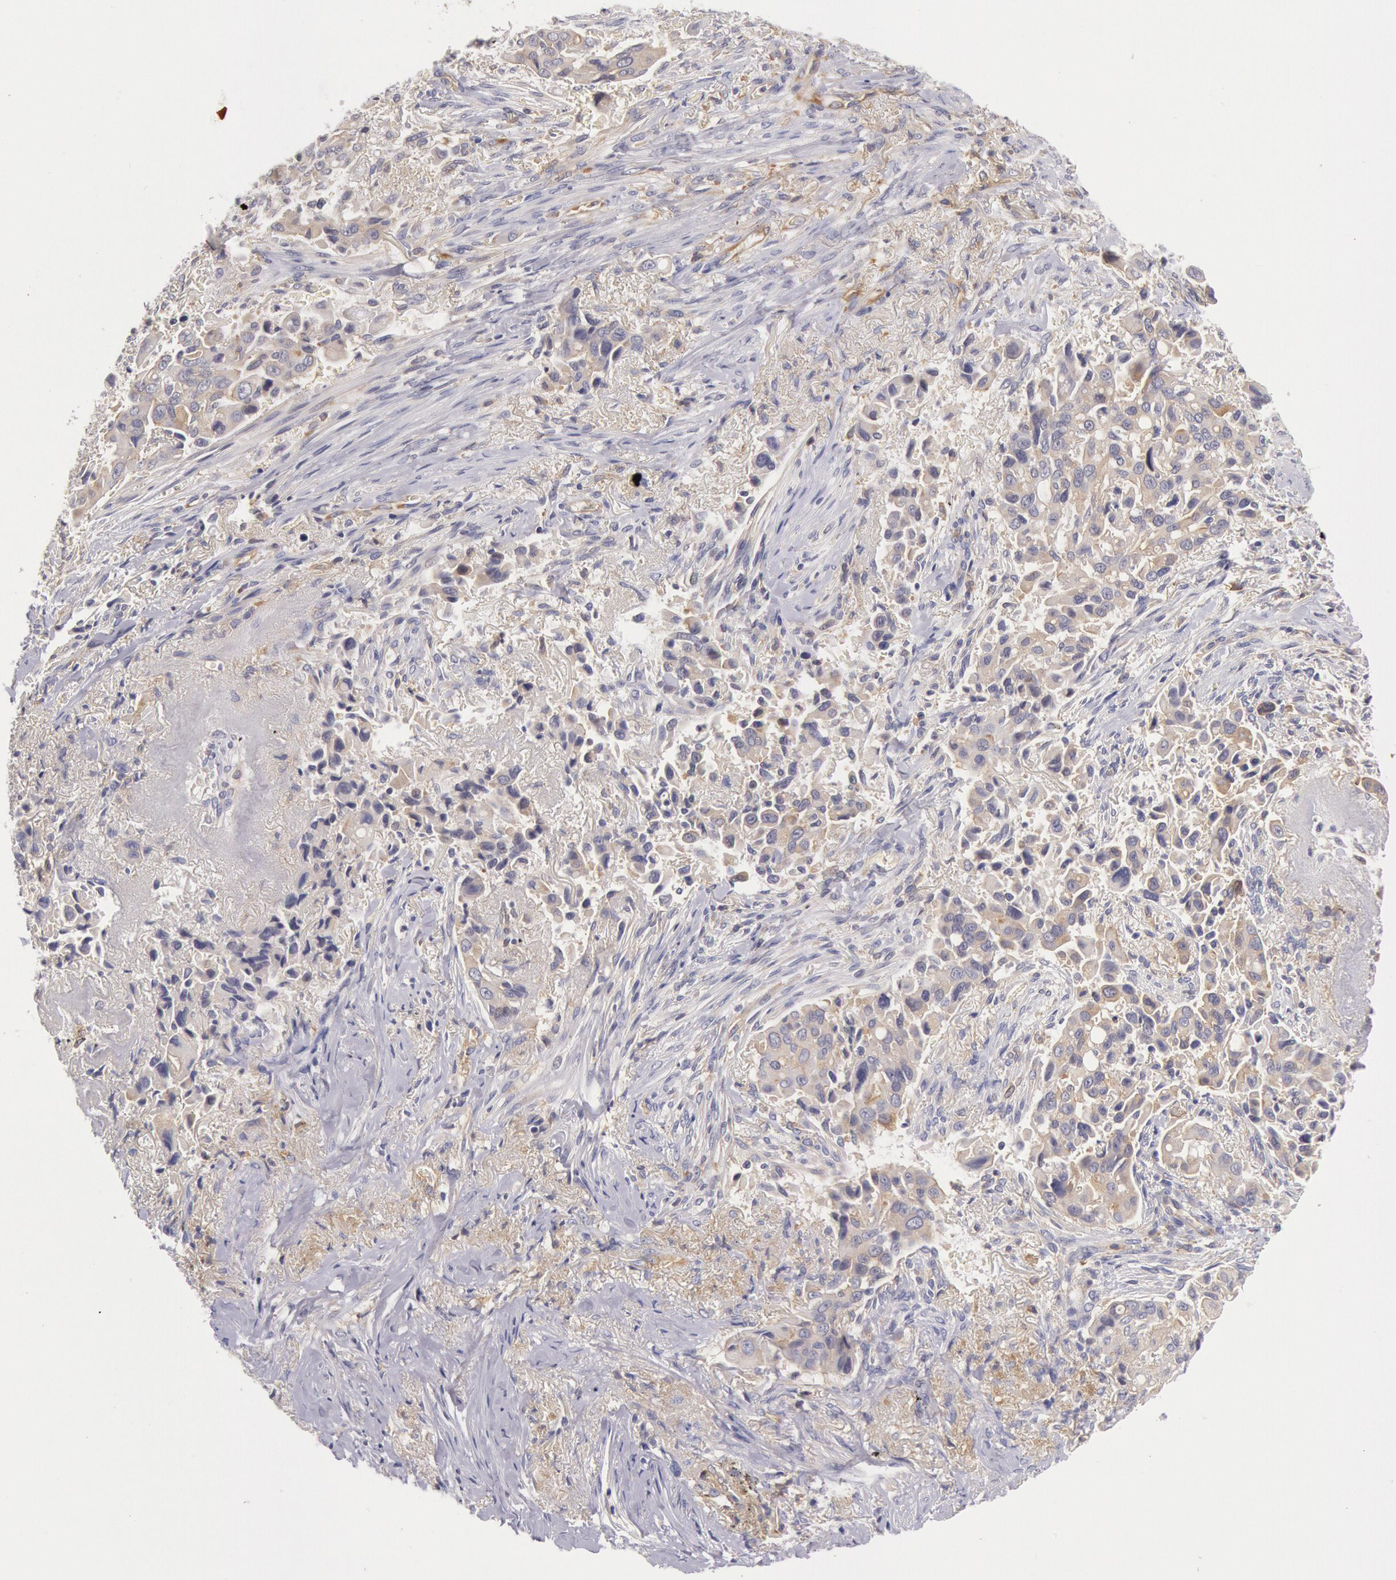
{"staining": {"intensity": "weak", "quantity": "25%-75%", "location": "cytoplasmic/membranous"}, "tissue": "lung cancer", "cell_type": "Tumor cells", "image_type": "cancer", "snomed": [{"axis": "morphology", "description": "Adenocarcinoma, NOS"}, {"axis": "topography", "description": "Lung"}], "caption": "A micrograph of human lung adenocarcinoma stained for a protein exhibits weak cytoplasmic/membranous brown staining in tumor cells. (brown staining indicates protein expression, while blue staining denotes nuclei).", "gene": "MYO5A", "patient": {"sex": "male", "age": 68}}